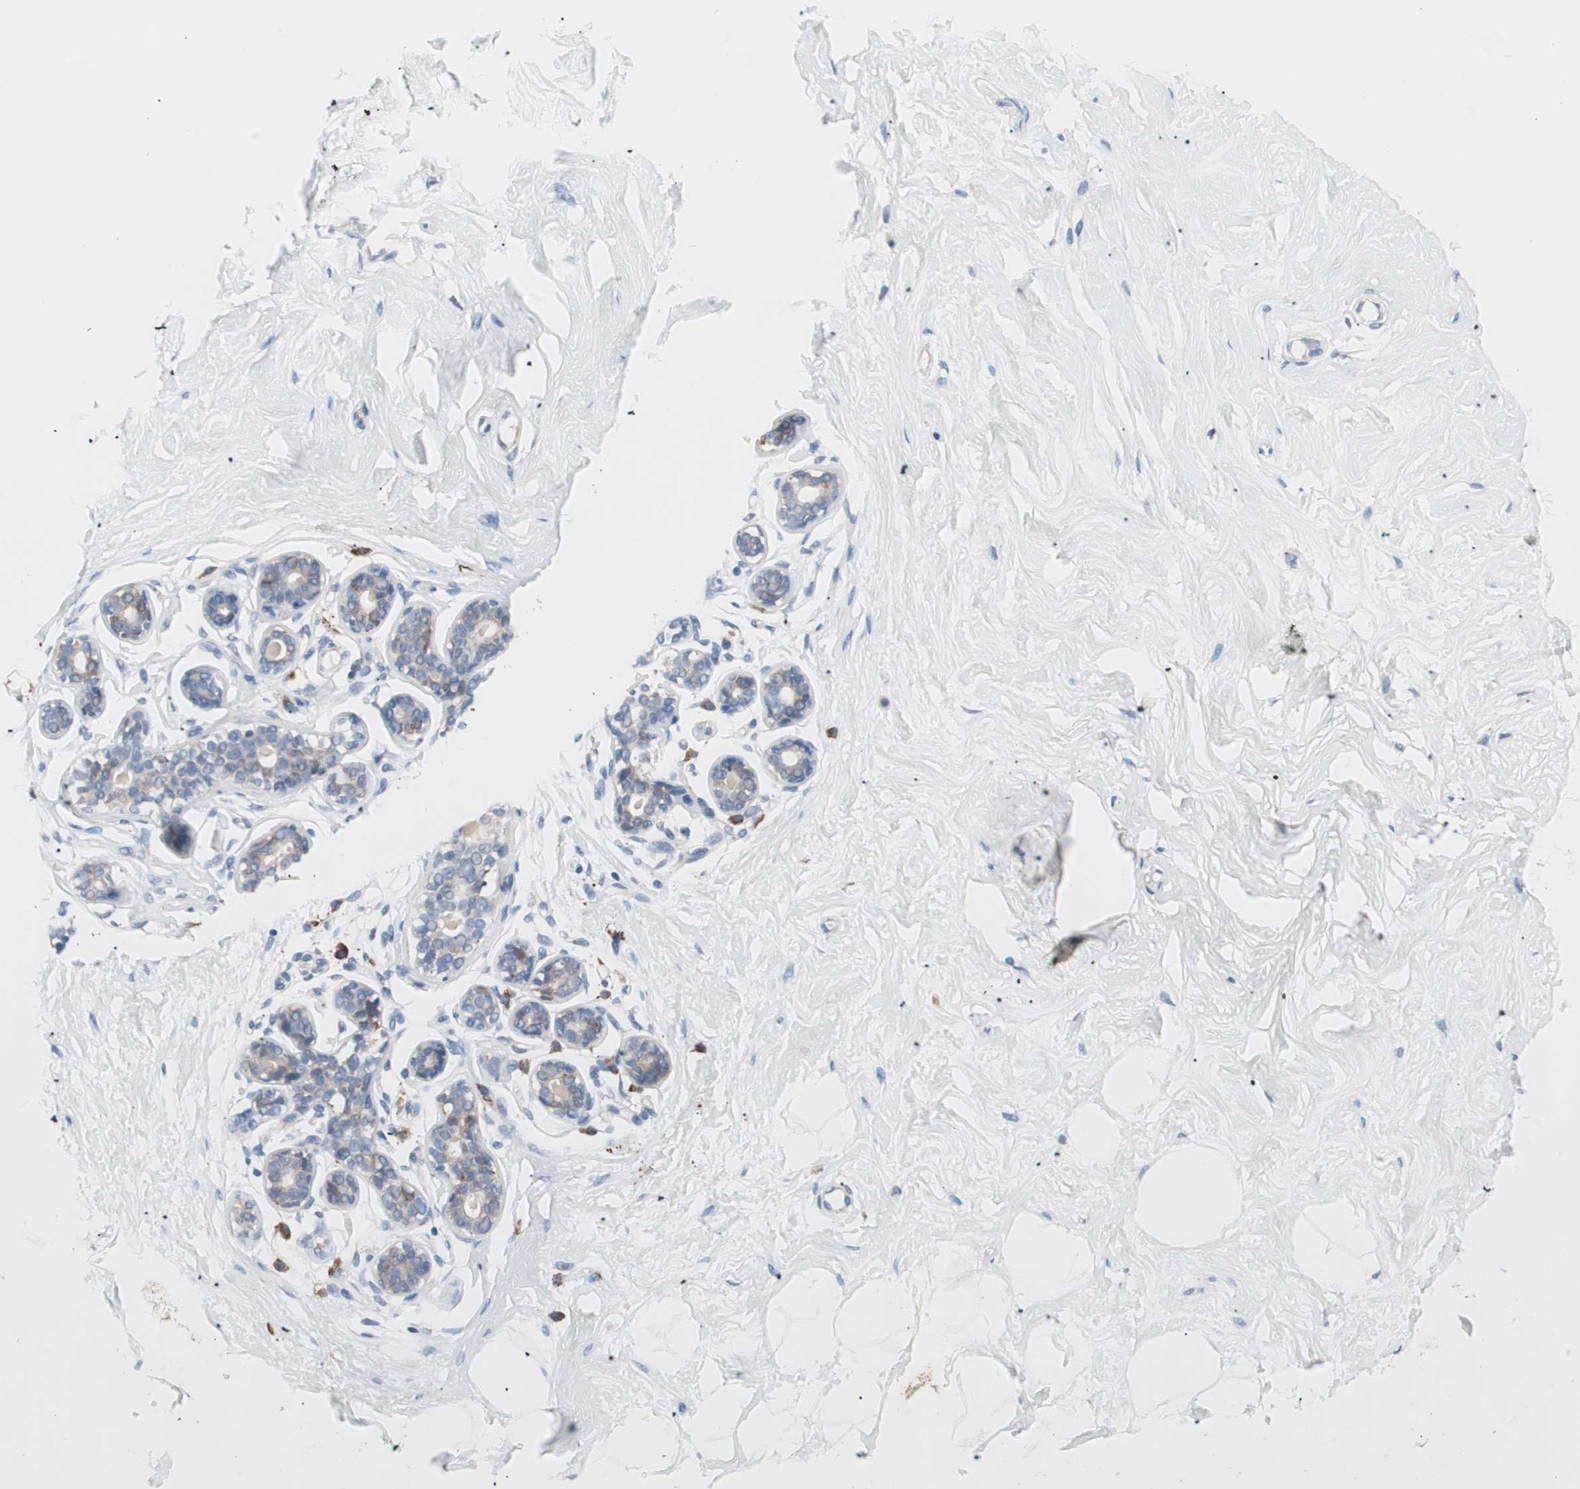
{"staining": {"intensity": "negative", "quantity": "none", "location": "none"}, "tissue": "breast", "cell_type": "Adipocytes", "image_type": "normal", "snomed": [{"axis": "morphology", "description": "Normal tissue, NOS"}, {"axis": "topography", "description": "Breast"}], "caption": "An immunohistochemistry (IHC) image of benign breast is shown. There is no staining in adipocytes of breast. The staining is performed using DAB (3,3'-diaminobenzidine) brown chromogen with nuclei counter-stained in using hematoxylin.", "gene": "SLC27A4", "patient": {"sex": "female", "age": 23}}